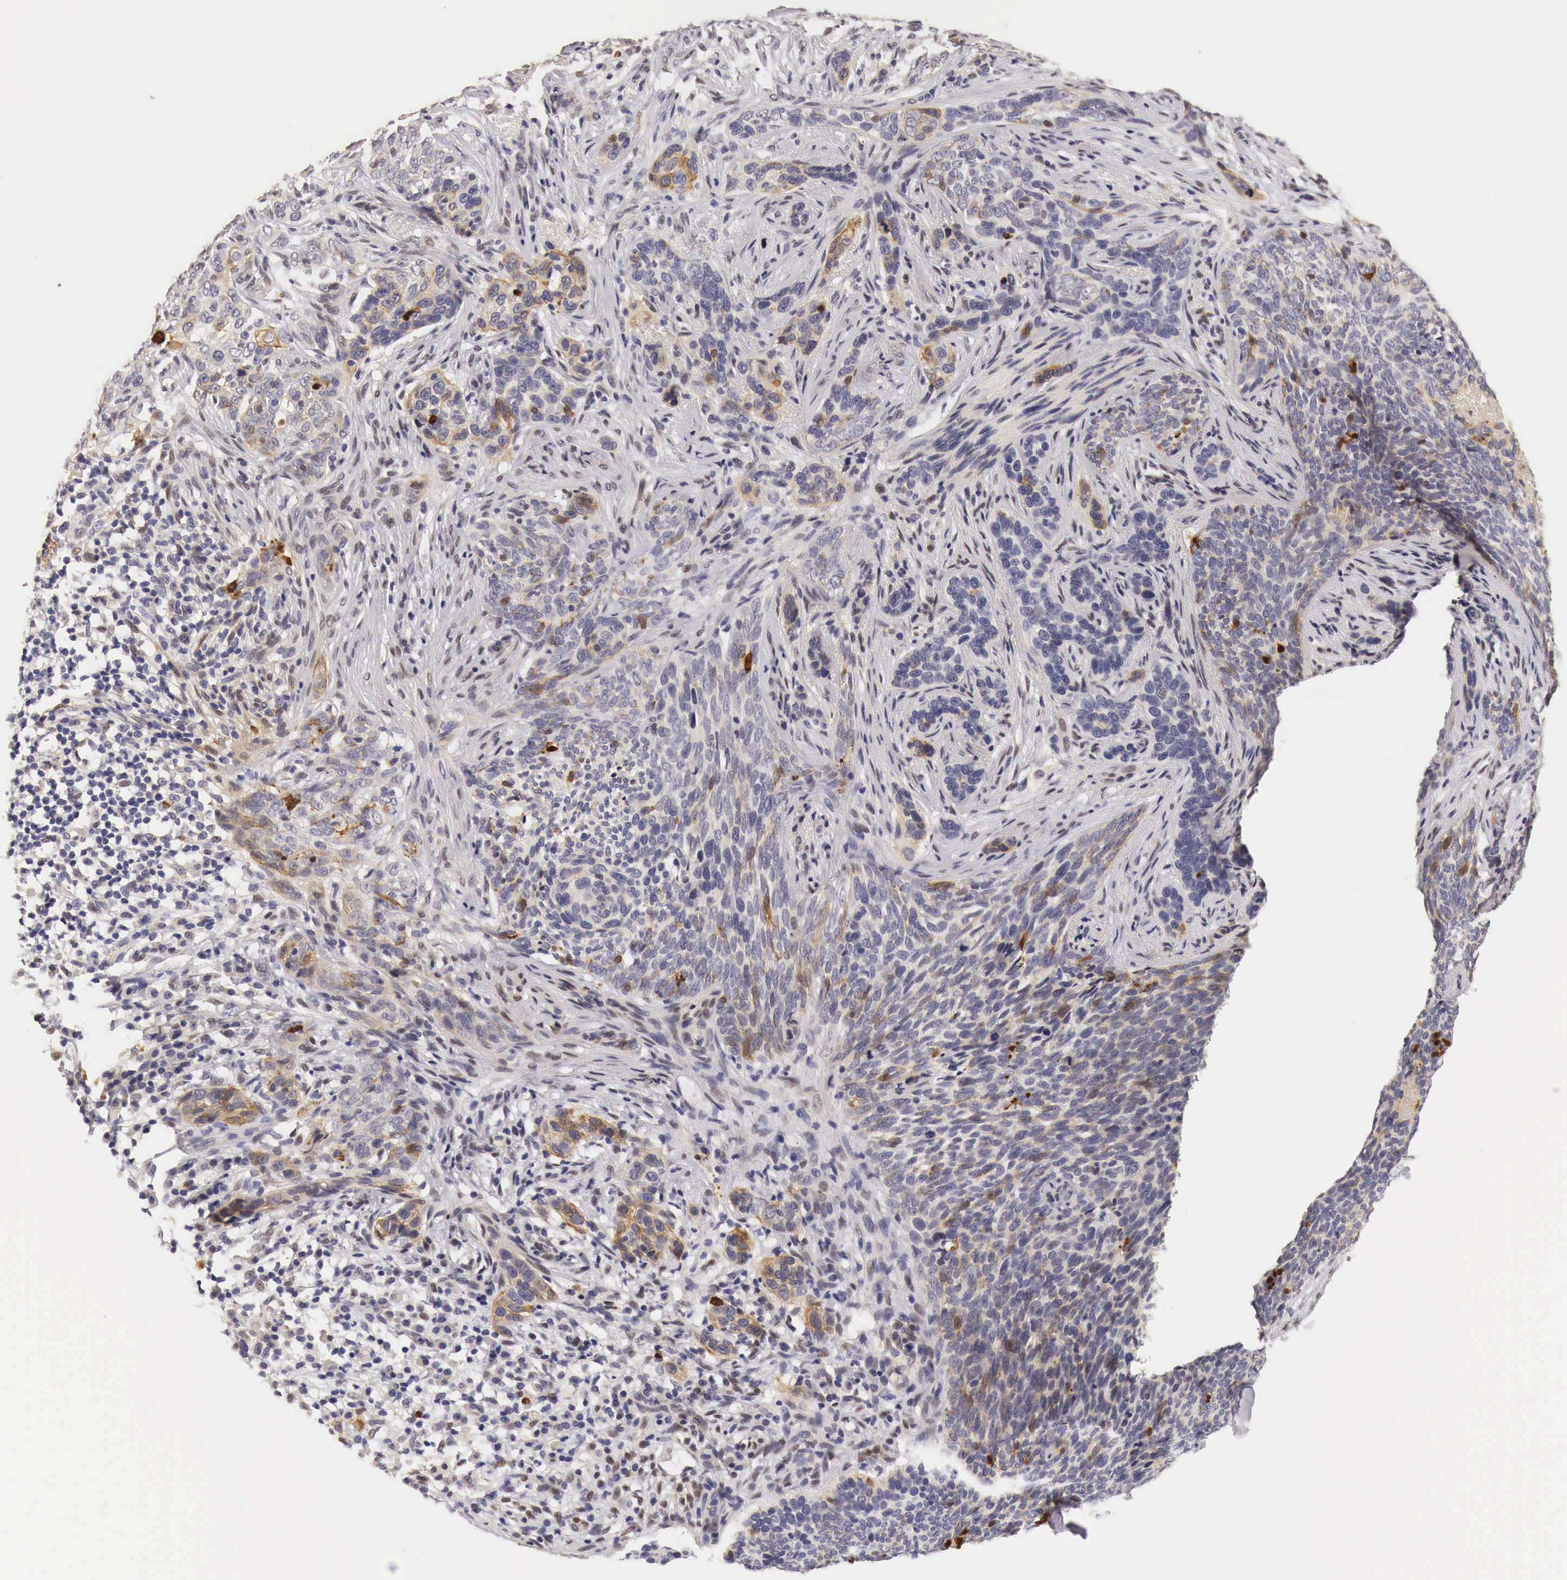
{"staining": {"intensity": "weak", "quantity": "<25%", "location": "cytoplasmic/membranous"}, "tissue": "skin cancer", "cell_type": "Tumor cells", "image_type": "cancer", "snomed": [{"axis": "morphology", "description": "Basal cell carcinoma"}, {"axis": "topography", "description": "Skin"}], "caption": "An image of skin cancer stained for a protein displays no brown staining in tumor cells.", "gene": "CASP3", "patient": {"sex": "male", "age": 89}}